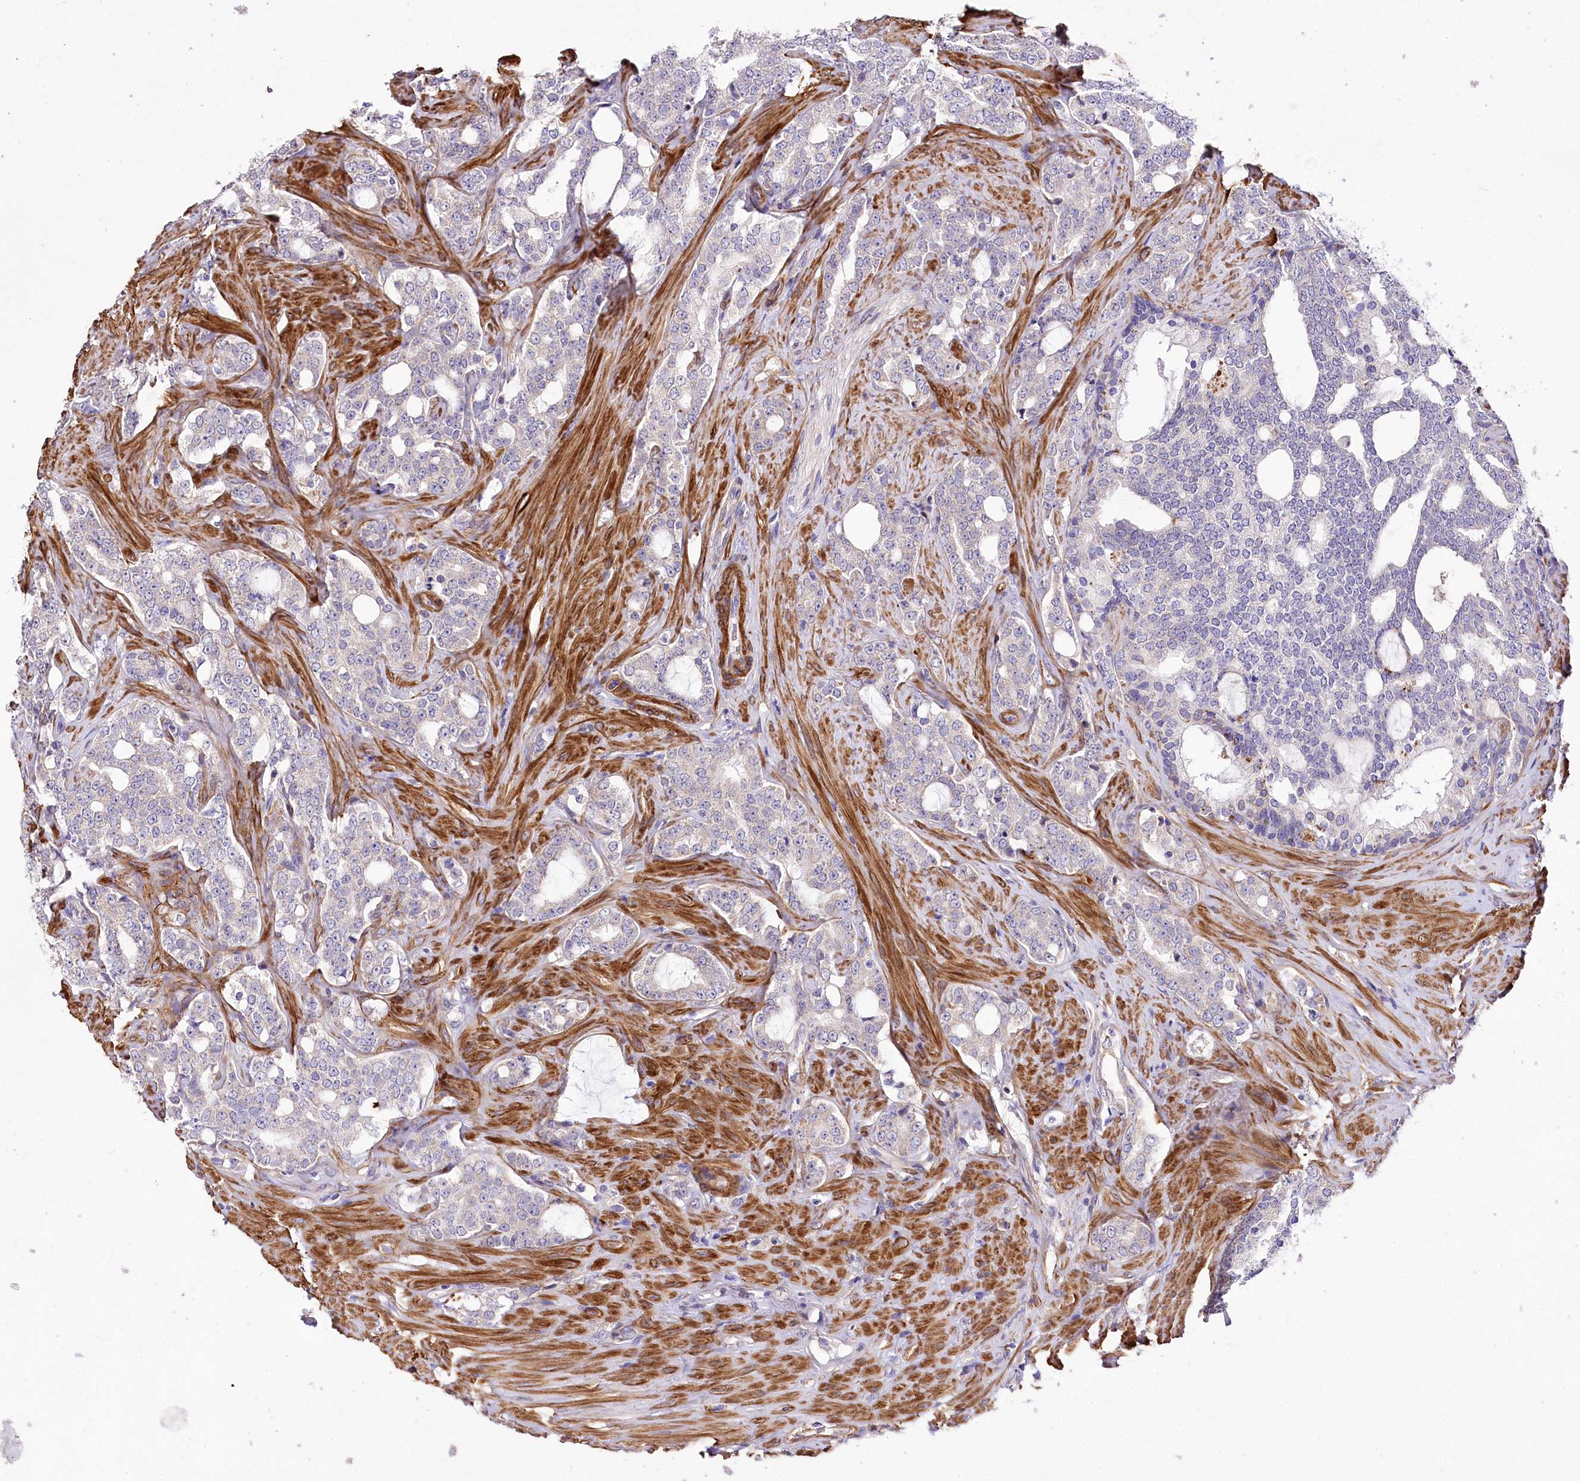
{"staining": {"intensity": "negative", "quantity": "none", "location": "none"}, "tissue": "prostate cancer", "cell_type": "Tumor cells", "image_type": "cancer", "snomed": [{"axis": "morphology", "description": "Adenocarcinoma, High grade"}, {"axis": "topography", "description": "Prostate"}], "caption": "High magnification brightfield microscopy of prostate cancer (high-grade adenocarcinoma) stained with DAB (brown) and counterstained with hematoxylin (blue): tumor cells show no significant staining. (Stains: DAB immunohistochemistry with hematoxylin counter stain, Microscopy: brightfield microscopy at high magnification).", "gene": "RDH16", "patient": {"sex": "male", "age": 64}}